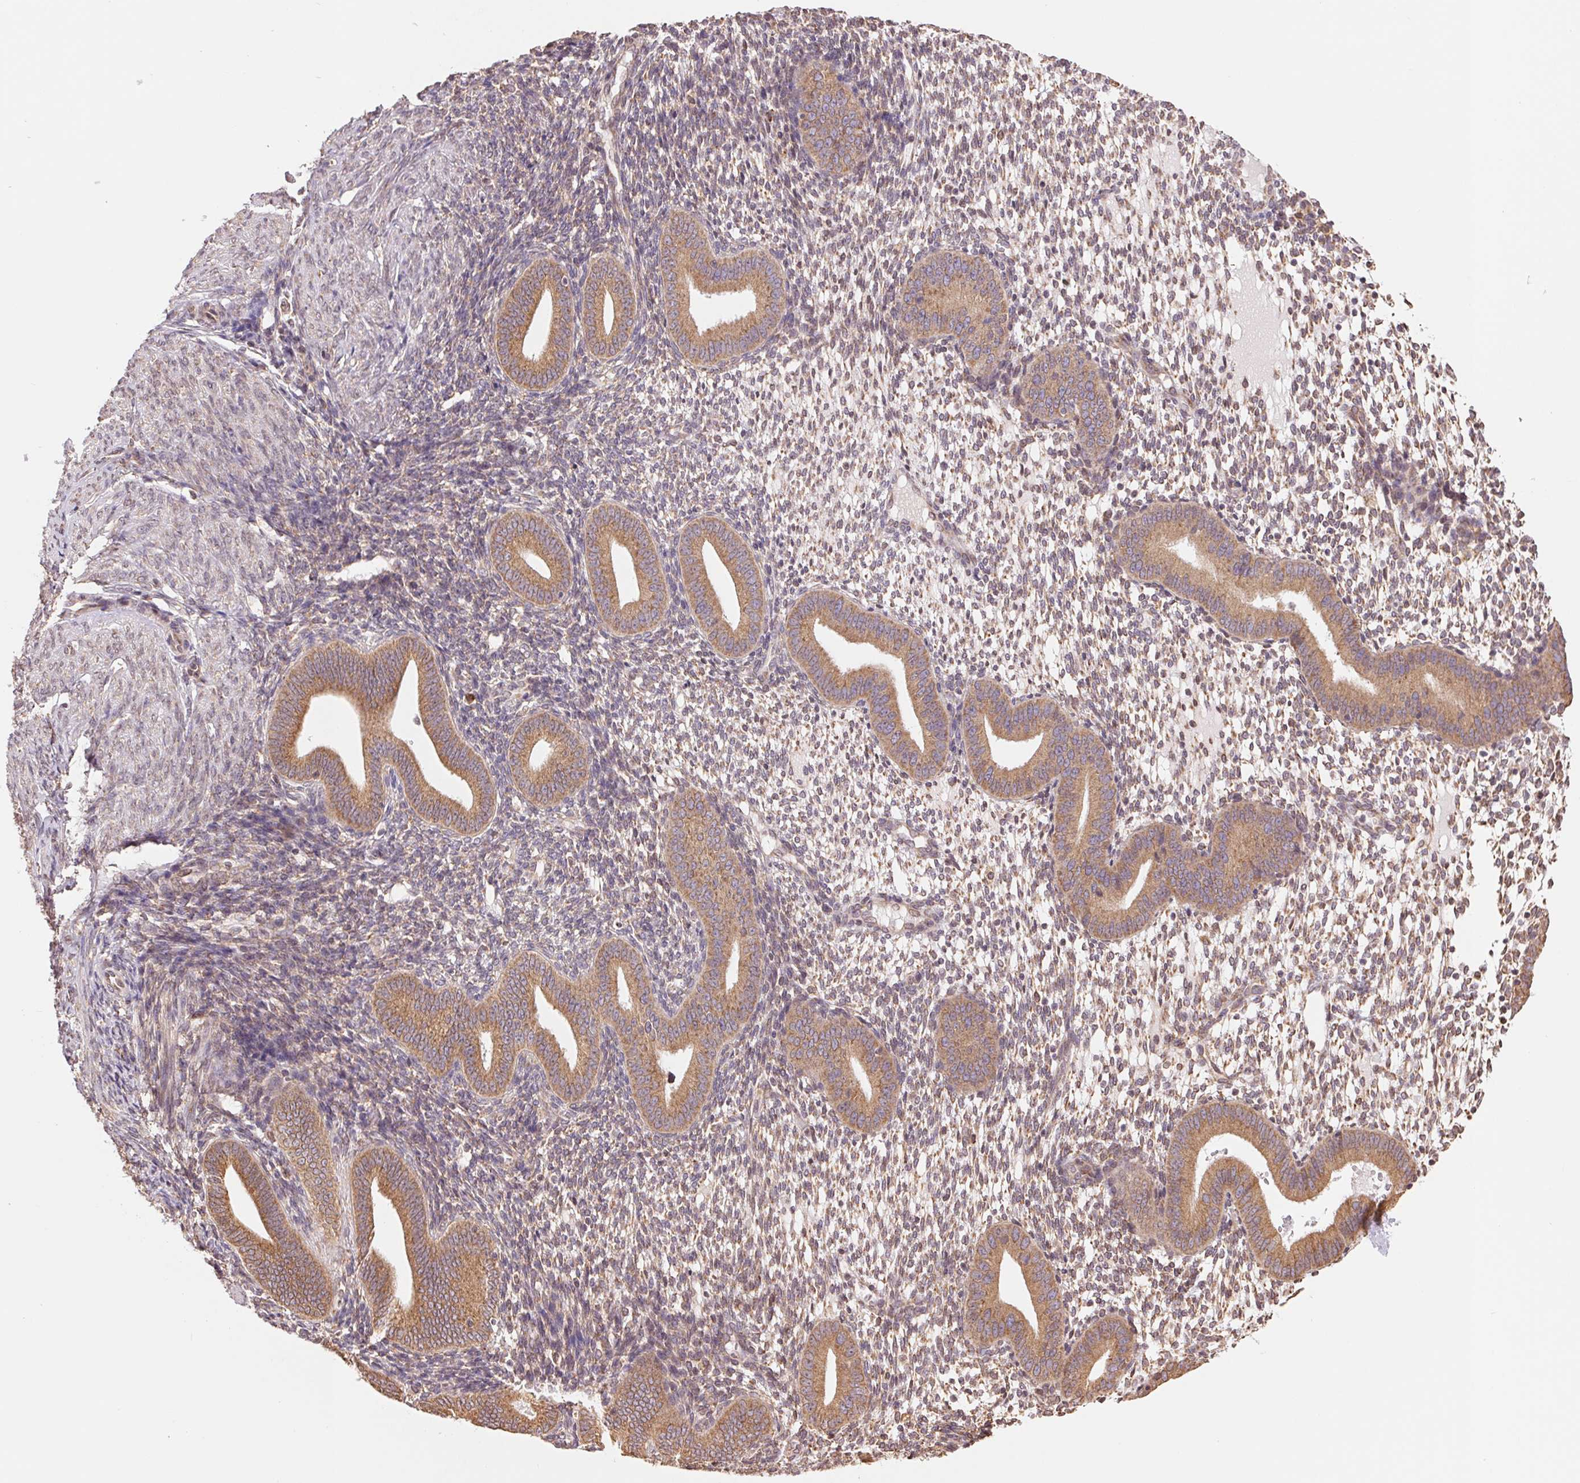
{"staining": {"intensity": "moderate", "quantity": "25%-75%", "location": "cytoplasmic/membranous"}, "tissue": "endometrium", "cell_type": "Cells in endometrial stroma", "image_type": "normal", "snomed": [{"axis": "morphology", "description": "Normal tissue, NOS"}, {"axis": "topography", "description": "Endometrium"}], "caption": "The image reveals a brown stain indicating the presence of a protein in the cytoplasmic/membranous of cells in endometrial stroma in endometrium. The staining was performed using DAB to visualize the protein expression in brown, while the nuclei were stained in blue with hematoxylin (Magnification: 20x).", "gene": "RPN1", "patient": {"sex": "female", "age": 40}}